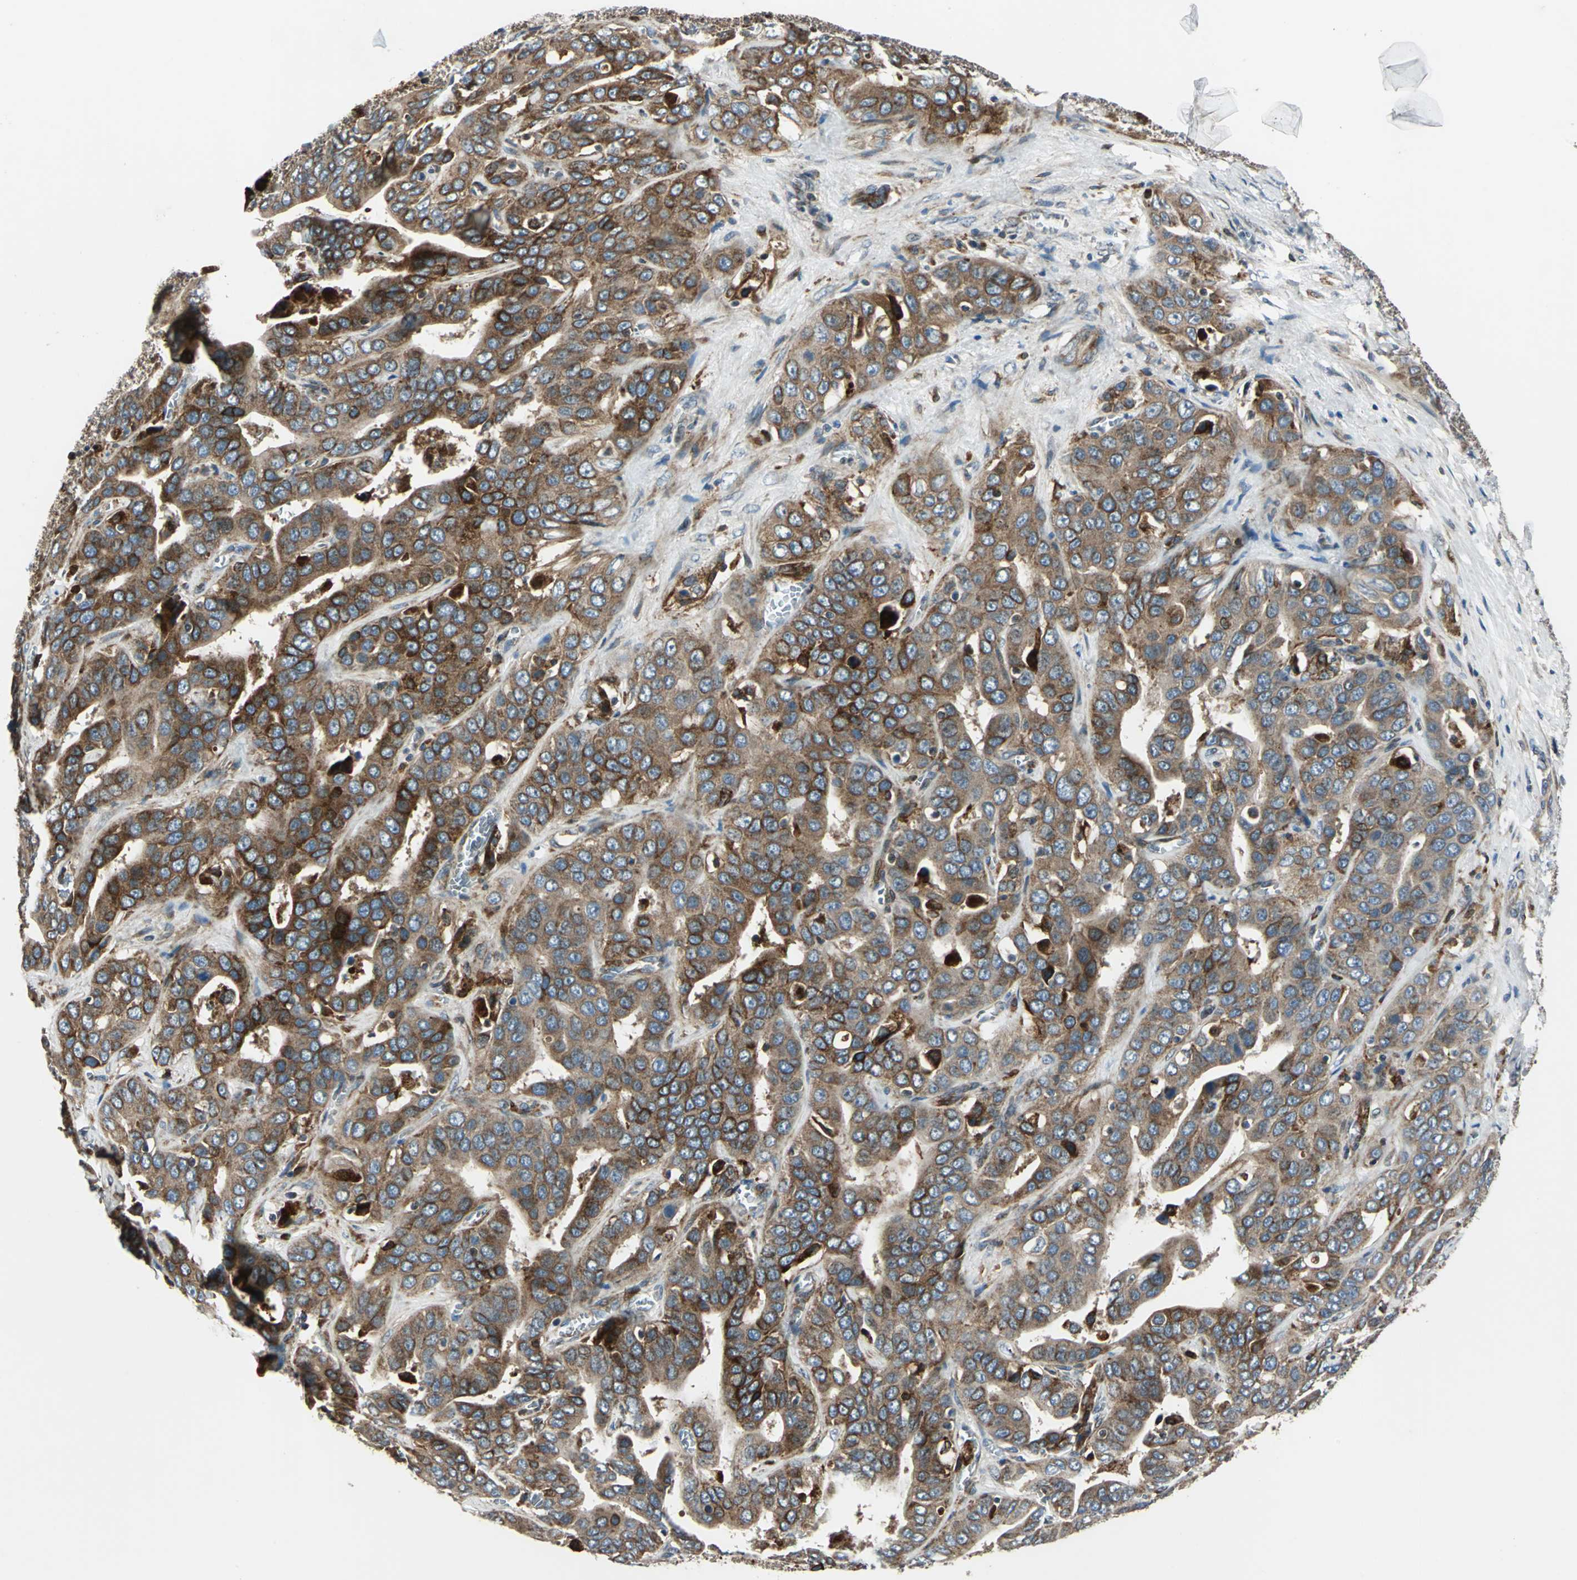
{"staining": {"intensity": "strong", "quantity": "25%-75%", "location": "cytoplasmic/membranous"}, "tissue": "liver cancer", "cell_type": "Tumor cells", "image_type": "cancer", "snomed": [{"axis": "morphology", "description": "Cholangiocarcinoma"}, {"axis": "topography", "description": "Liver"}], "caption": "Immunohistochemical staining of human liver cancer (cholangiocarcinoma) shows high levels of strong cytoplasmic/membranous expression in about 25%-75% of tumor cells.", "gene": "HTATIP2", "patient": {"sex": "female", "age": 52}}